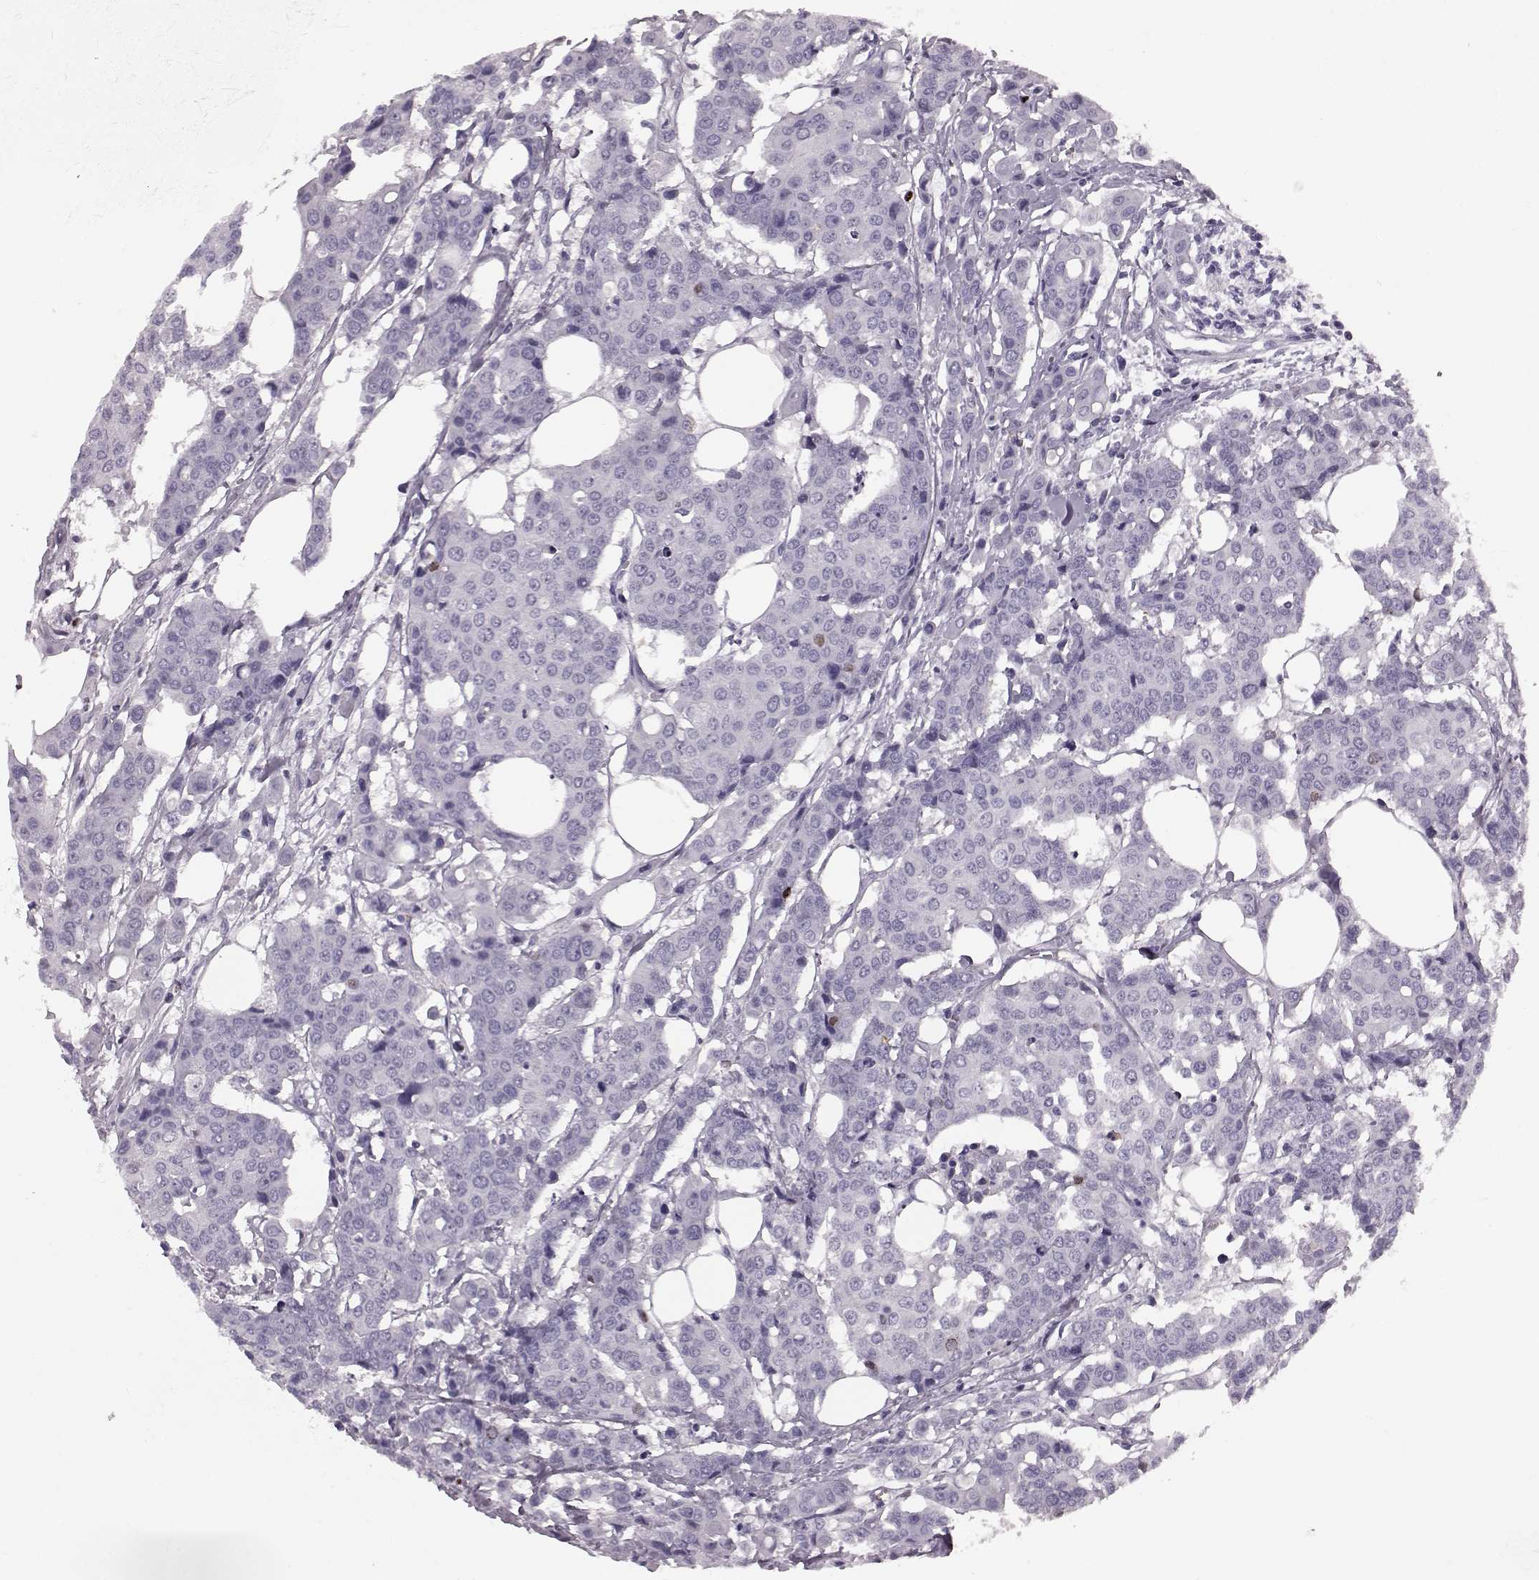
{"staining": {"intensity": "negative", "quantity": "none", "location": "none"}, "tissue": "carcinoid", "cell_type": "Tumor cells", "image_type": "cancer", "snomed": [{"axis": "morphology", "description": "Carcinoid, malignant, NOS"}, {"axis": "topography", "description": "Colon"}], "caption": "Protein analysis of malignant carcinoid reveals no significant positivity in tumor cells.", "gene": "CST7", "patient": {"sex": "male", "age": 81}}